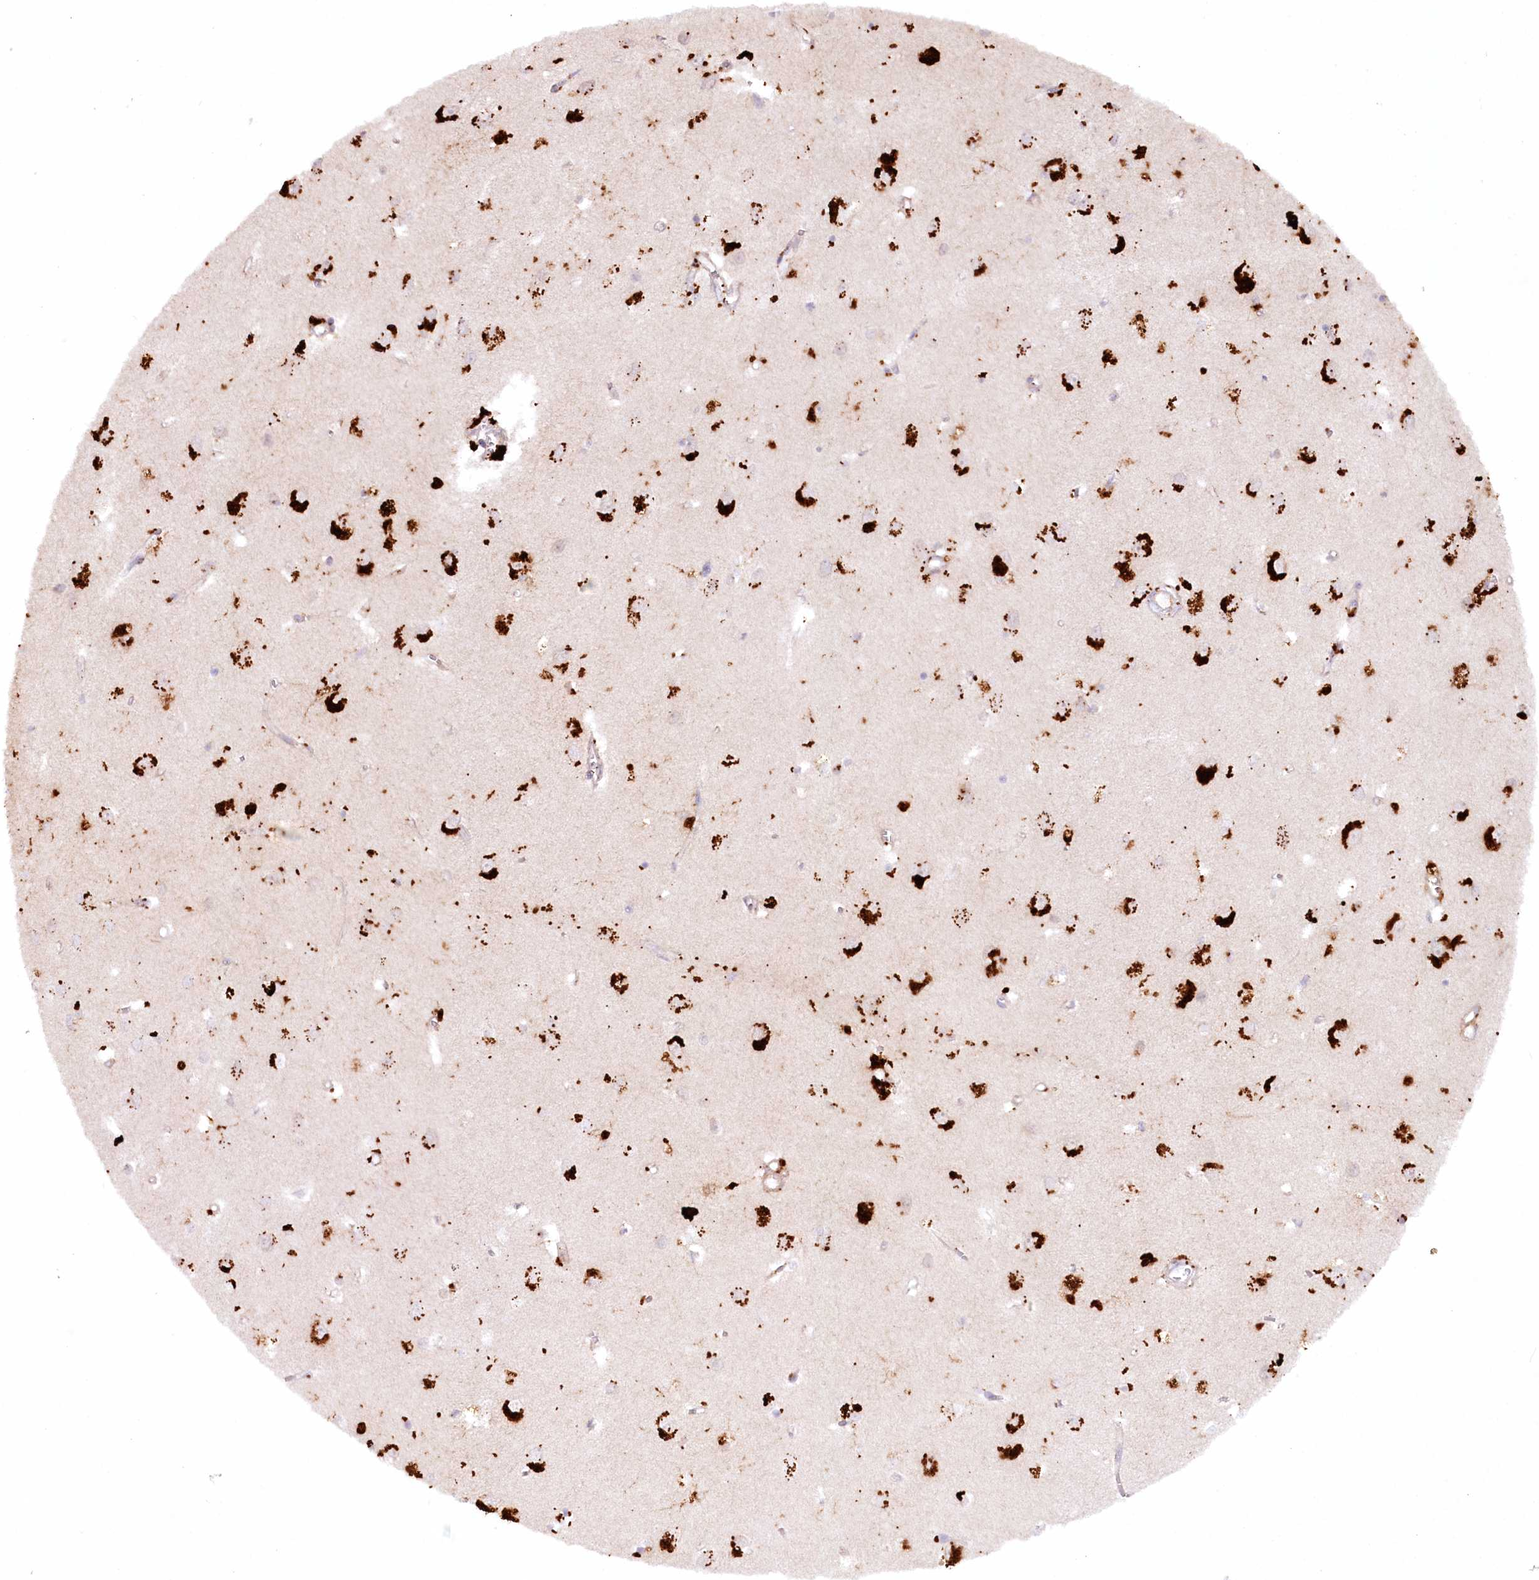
{"staining": {"intensity": "negative", "quantity": "none", "location": "none"}, "tissue": "cerebral cortex", "cell_type": "Endothelial cells", "image_type": "normal", "snomed": [{"axis": "morphology", "description": "Normal tissue, NOS"}, {"axis": "topography", "description": "Cerebral cortex"}], "caption": "Protein analysis of normal cerebral cortex reveals no significant staining in endothelial cells.", "gene": "PSAPL1", "patient": {"sex": "female", "age": 64}}